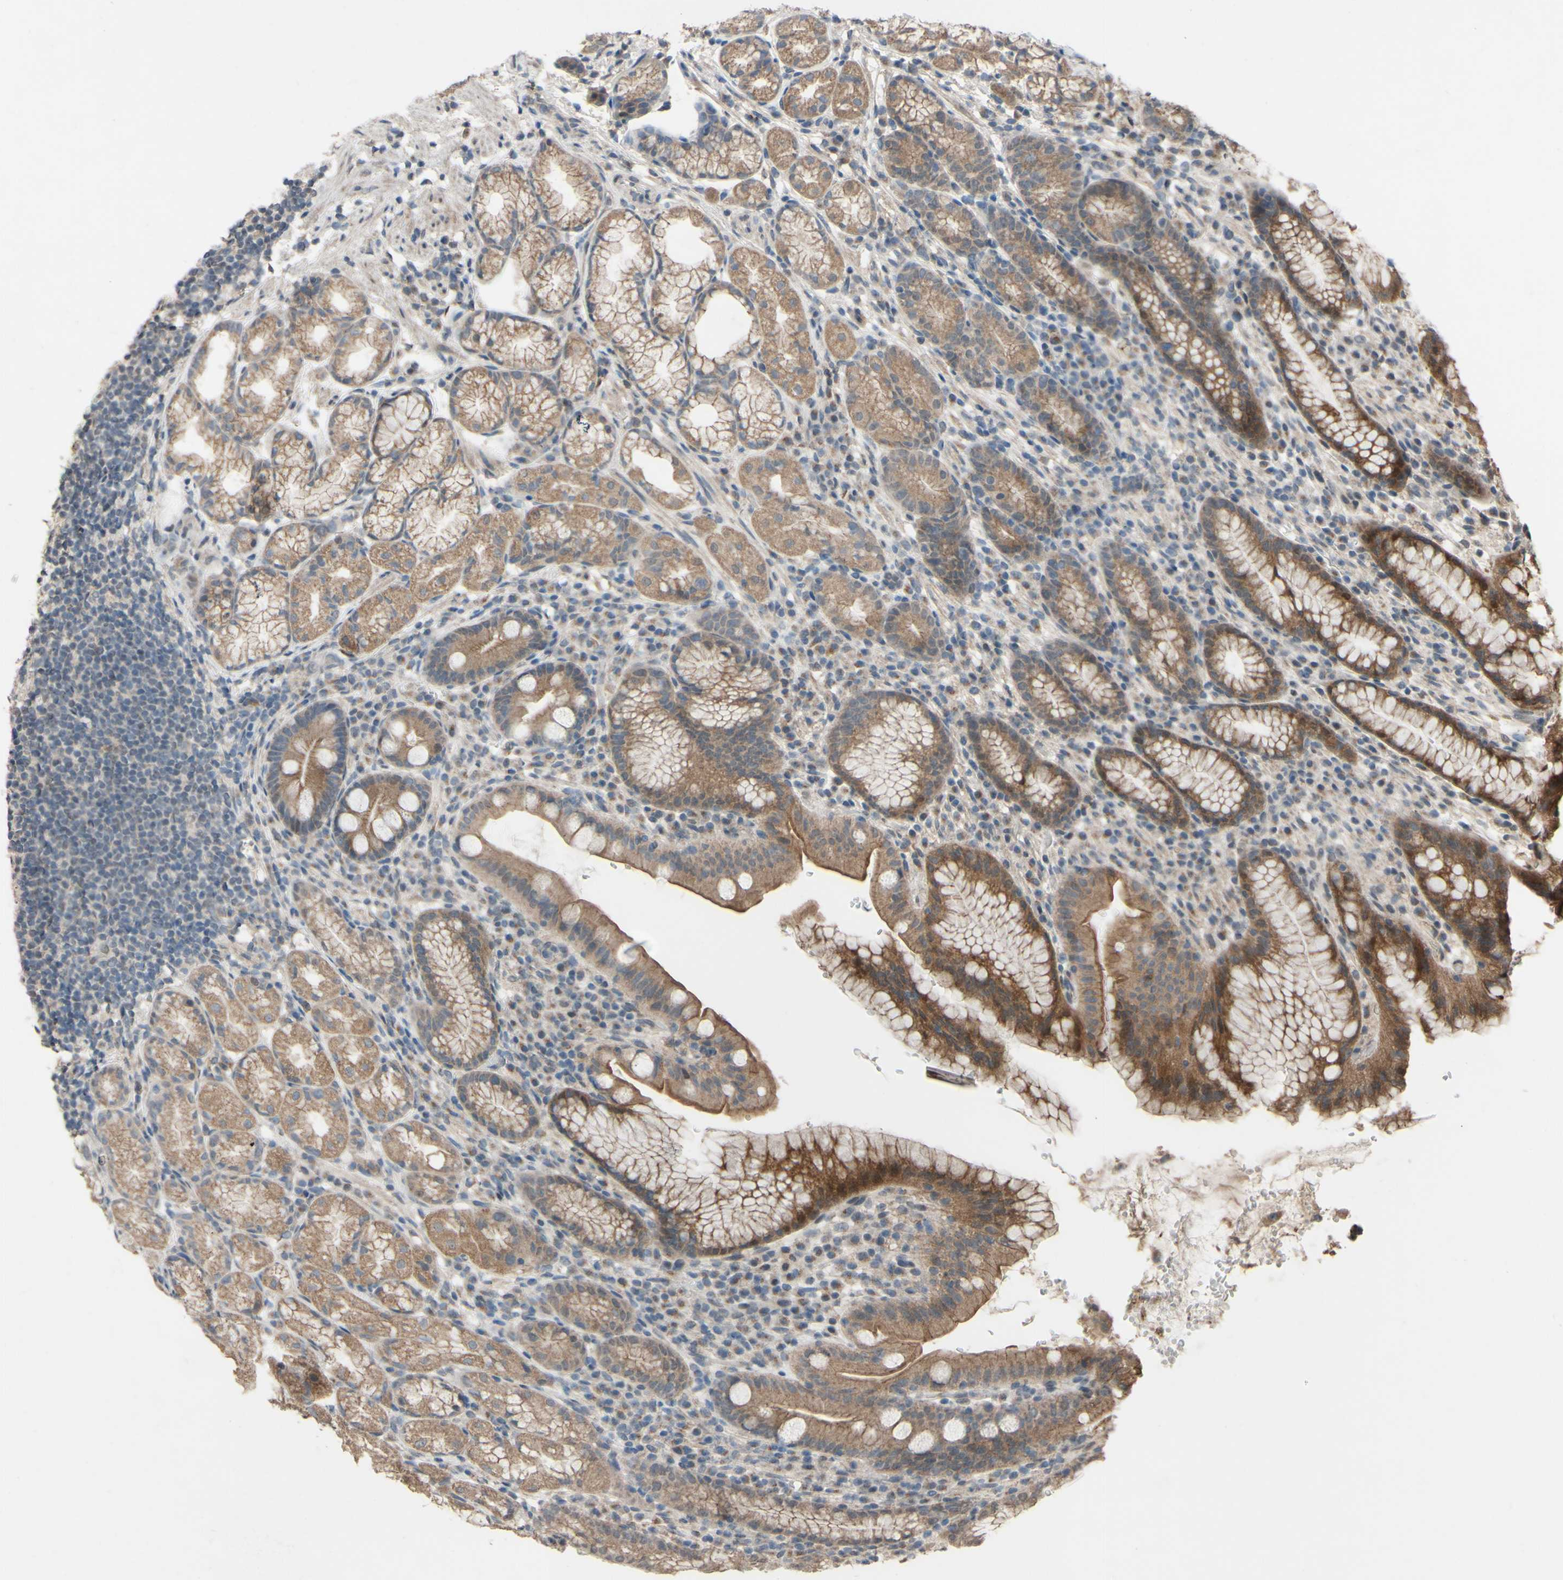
{"staining": {"intensity": "moderate", "quantity": ">75%", "location": "cytoplasmic/membranous"}, "tissue": "stomach", "cell_type": "Glandular cells", "image_type": "normal", "snomed": [{"axis": "morphology", "description": "Normal tissue, NOS"}, {"axis": "topography", "description": "Stomach, lower"}], "caption": "Moderate cytoplasmic/membranous positivity for a protein is present in approximately >75% of glandular cells of benign stomach using immunohistochemistry.", "gene": "CDCP1", "patient": {"sex": "male", "age": 52}}